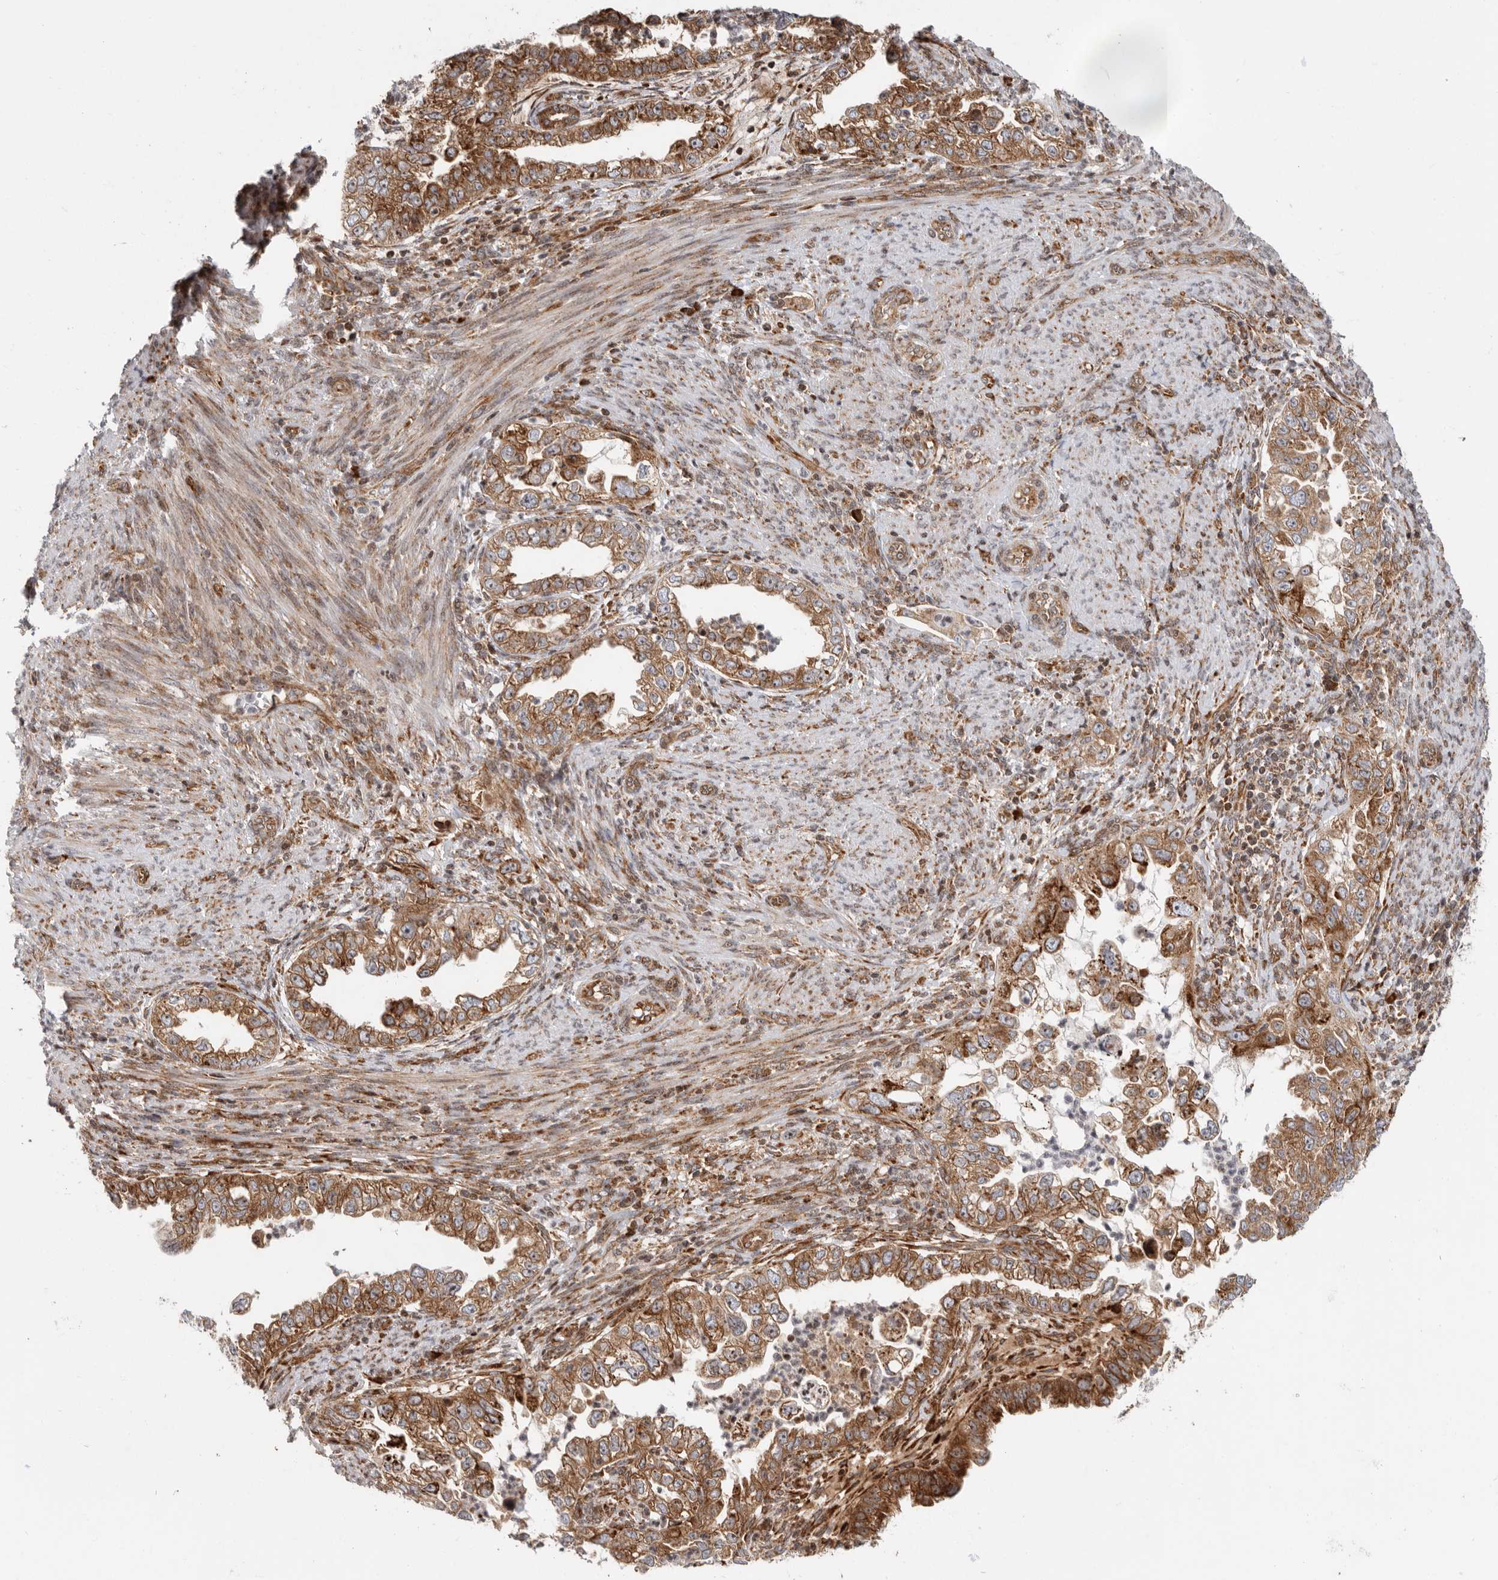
{"staining": {"intensity": "moderate", "quantity": ">75%", "location": "cytoplasmic/membranous"}, "tissue": "endometrial cancer", "cell_type": "Tumor cells", "image_type": "cancer", "snomed": [{"axis": "morphology", "description": "Adenocarcinoma, NOS"}, {"axis": "topography", "description": "Endometrium"}], "caption": "An image of endometrial cancer (adenocarcinoma) stained for a protein shows moderate cytoplasmic/membranous brown staining in tumor cells.", "gene": "FZD3", "patient": {"sex": "female", "age": 85}}